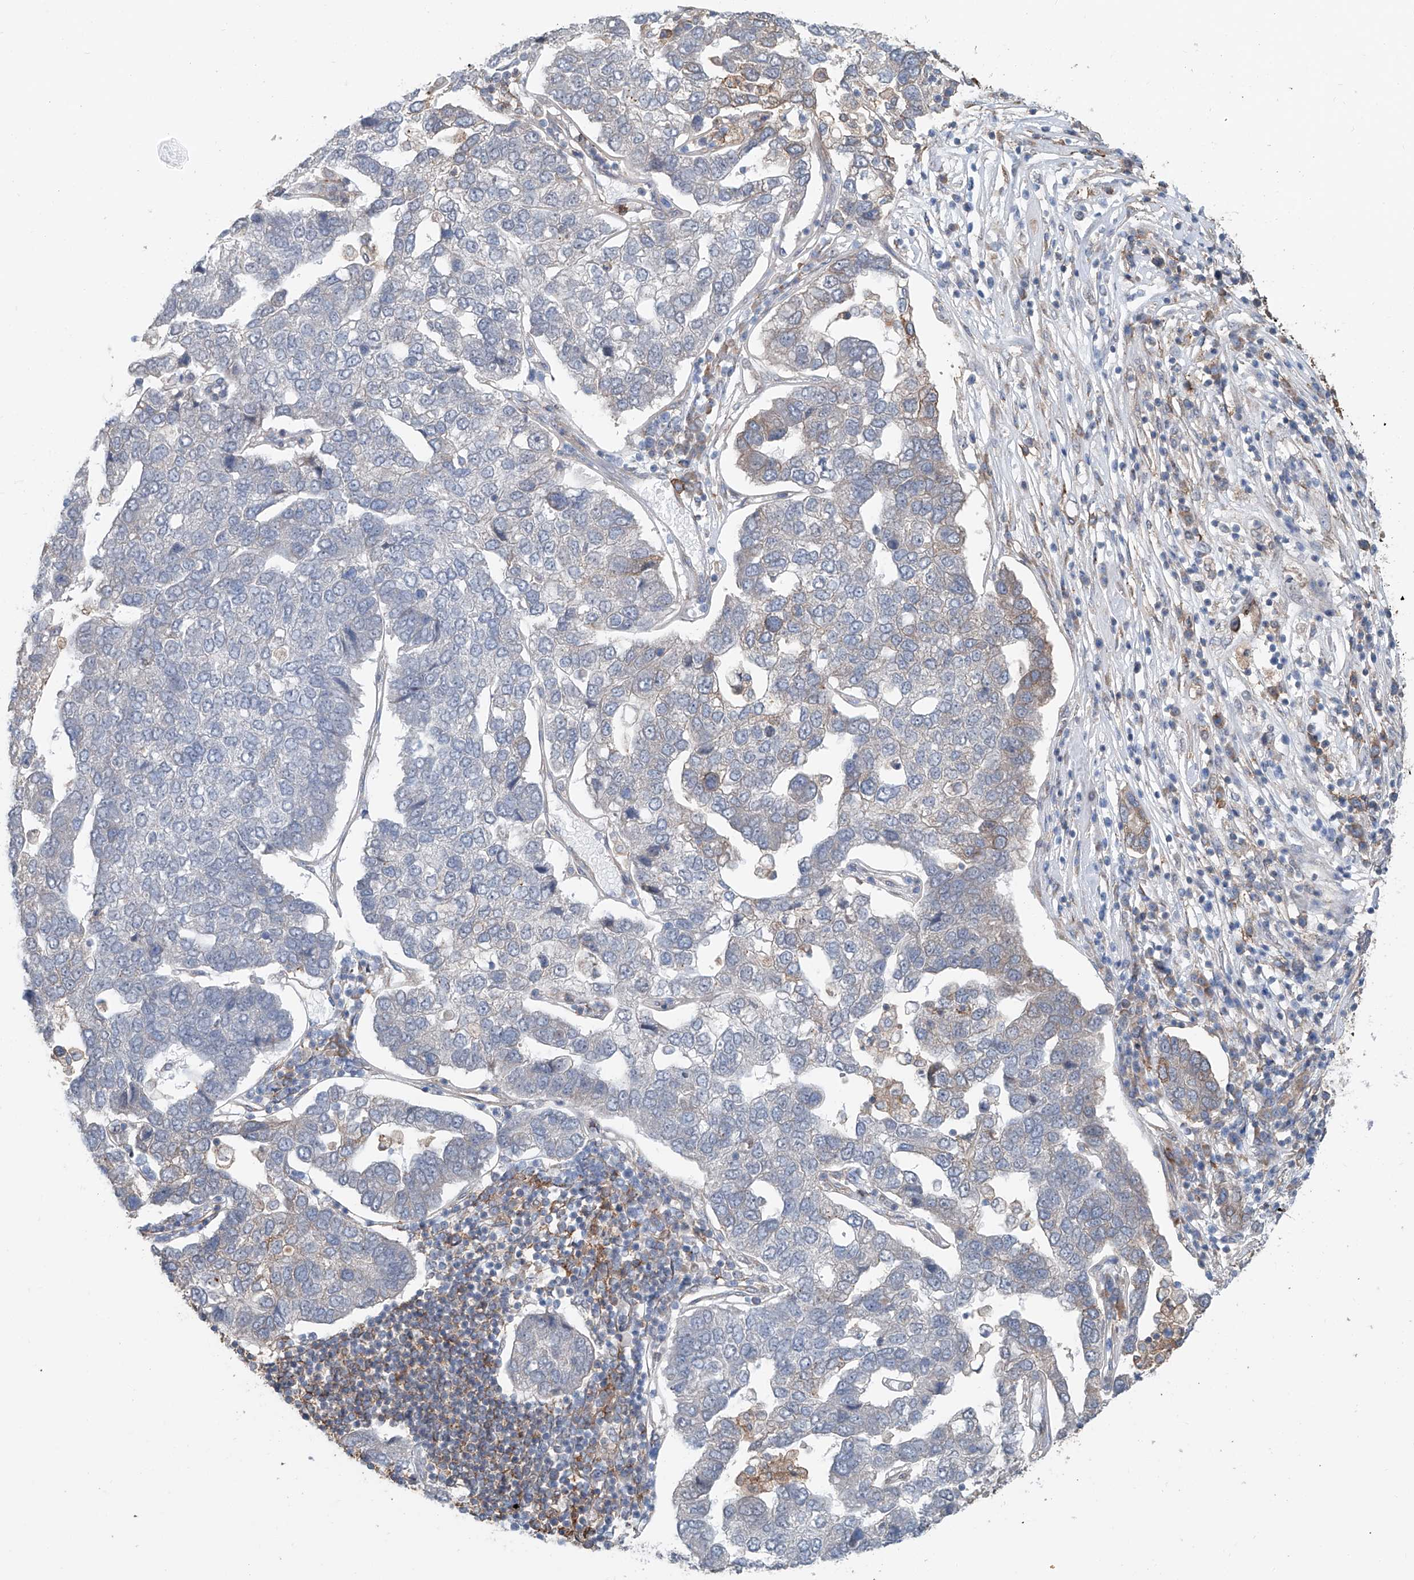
{"staining": {"intensity": "negative", "quantity": "none", "location": "none"}, "tissue": "pancreatic cancer", "cell_type": "Tumor cells", "image_type": "cancer", "snomed": [{"axis": "morphology", "description": "Adenocarcinoma, NOS"}, {"axis": "topography", "description": "Pancreas"}], "caption": "There is no significant positivity in tumor cells of pancreatic cancer.", "gene": "KCNK10", "patient": {"sex": "female", "age": 61}}